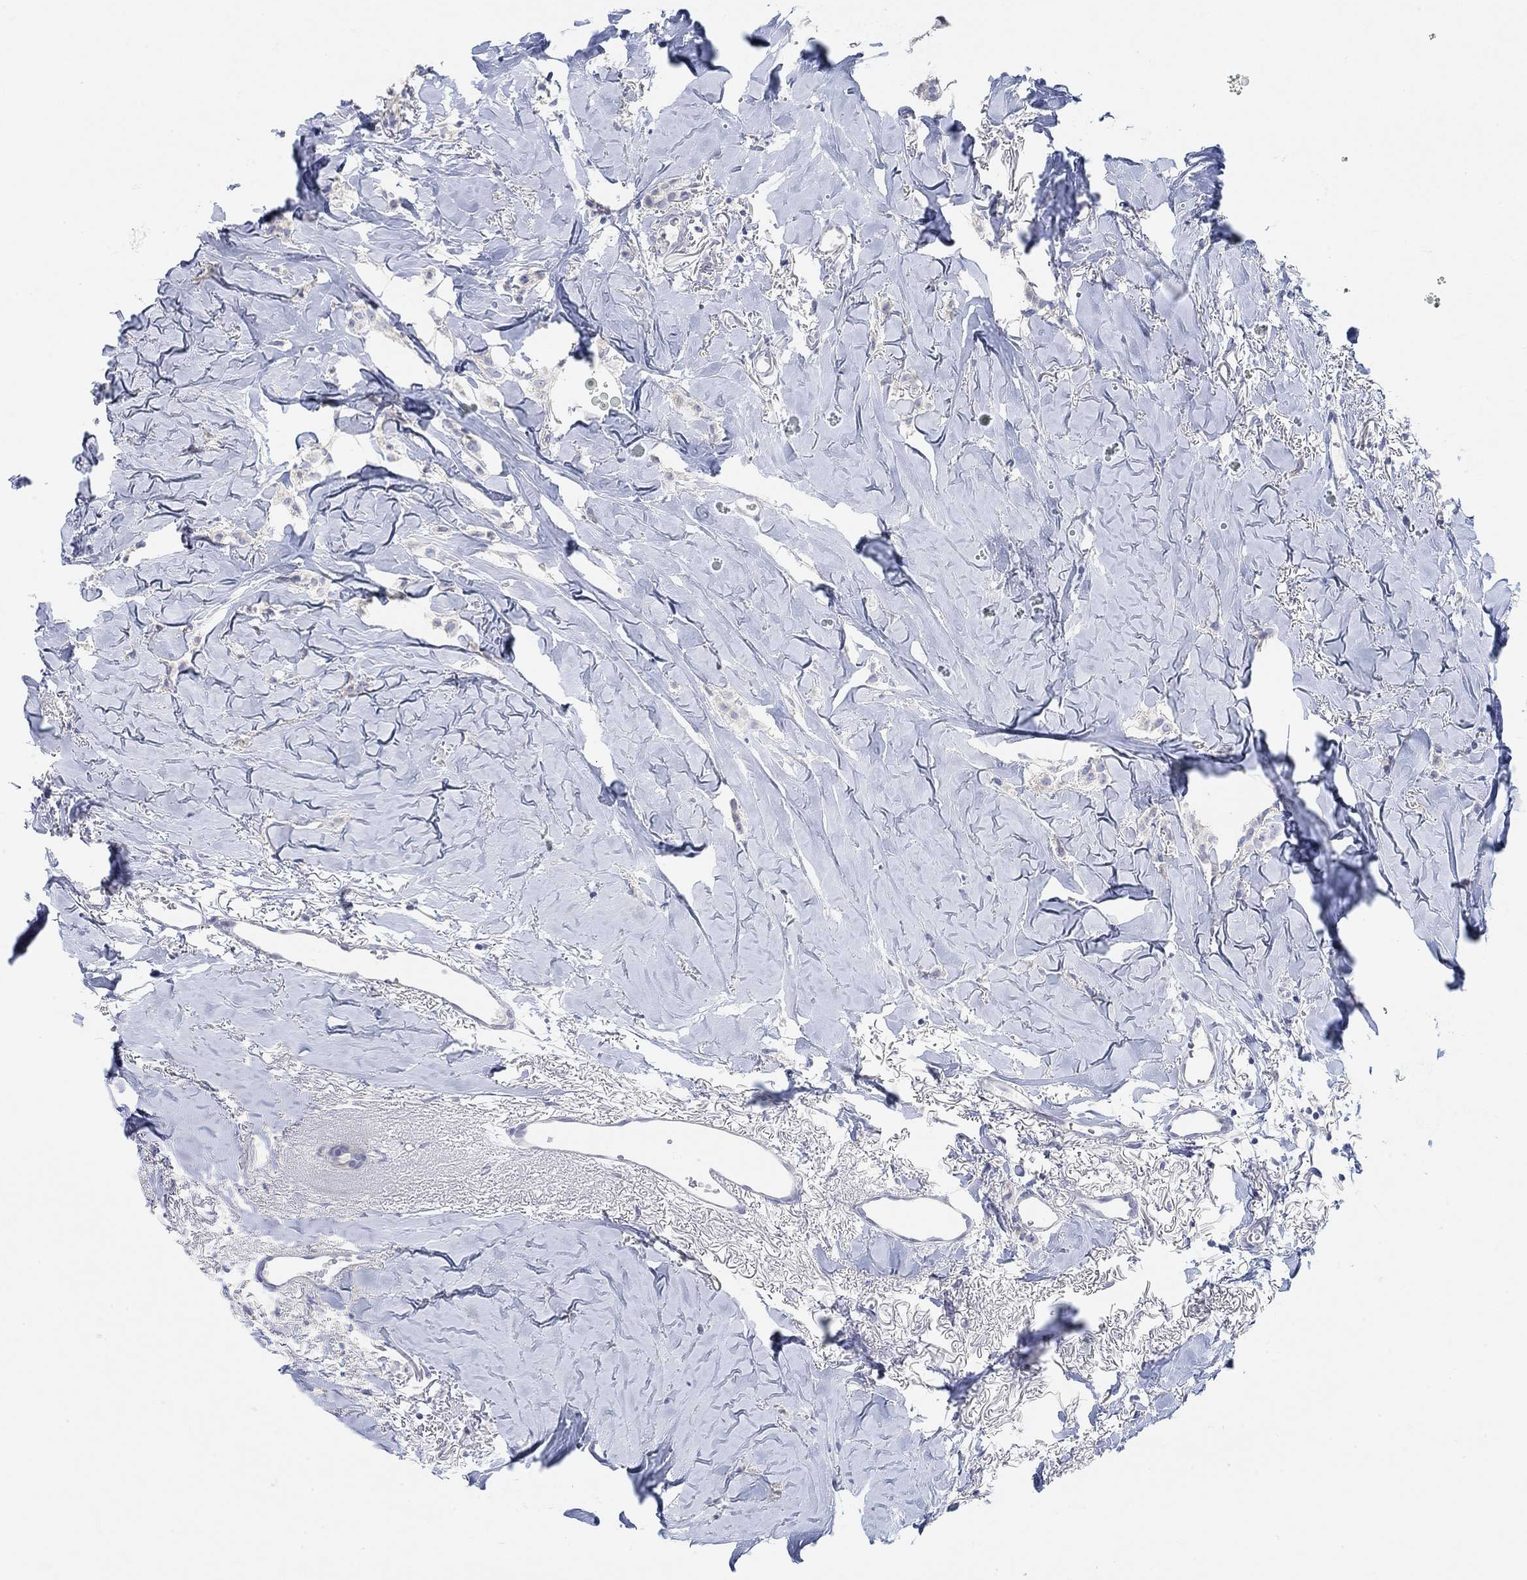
{"staining": {"intensity": "negative", "quantity": "none", "location": "none"}, "tissue": "breast cancer", "cell_type": "Tumor cells", "image_type": "cancer", "snomed": [{"axis": "morphology", "description": "Duct carcinoma"}, {"axis": "topography", "description": "Breast"}], "caption": "Breast cancer stained for a protein using IHC shows no expression tumor cells.", "gene": "NLRP14", "patient": {"sex": "female", "age": 85}}